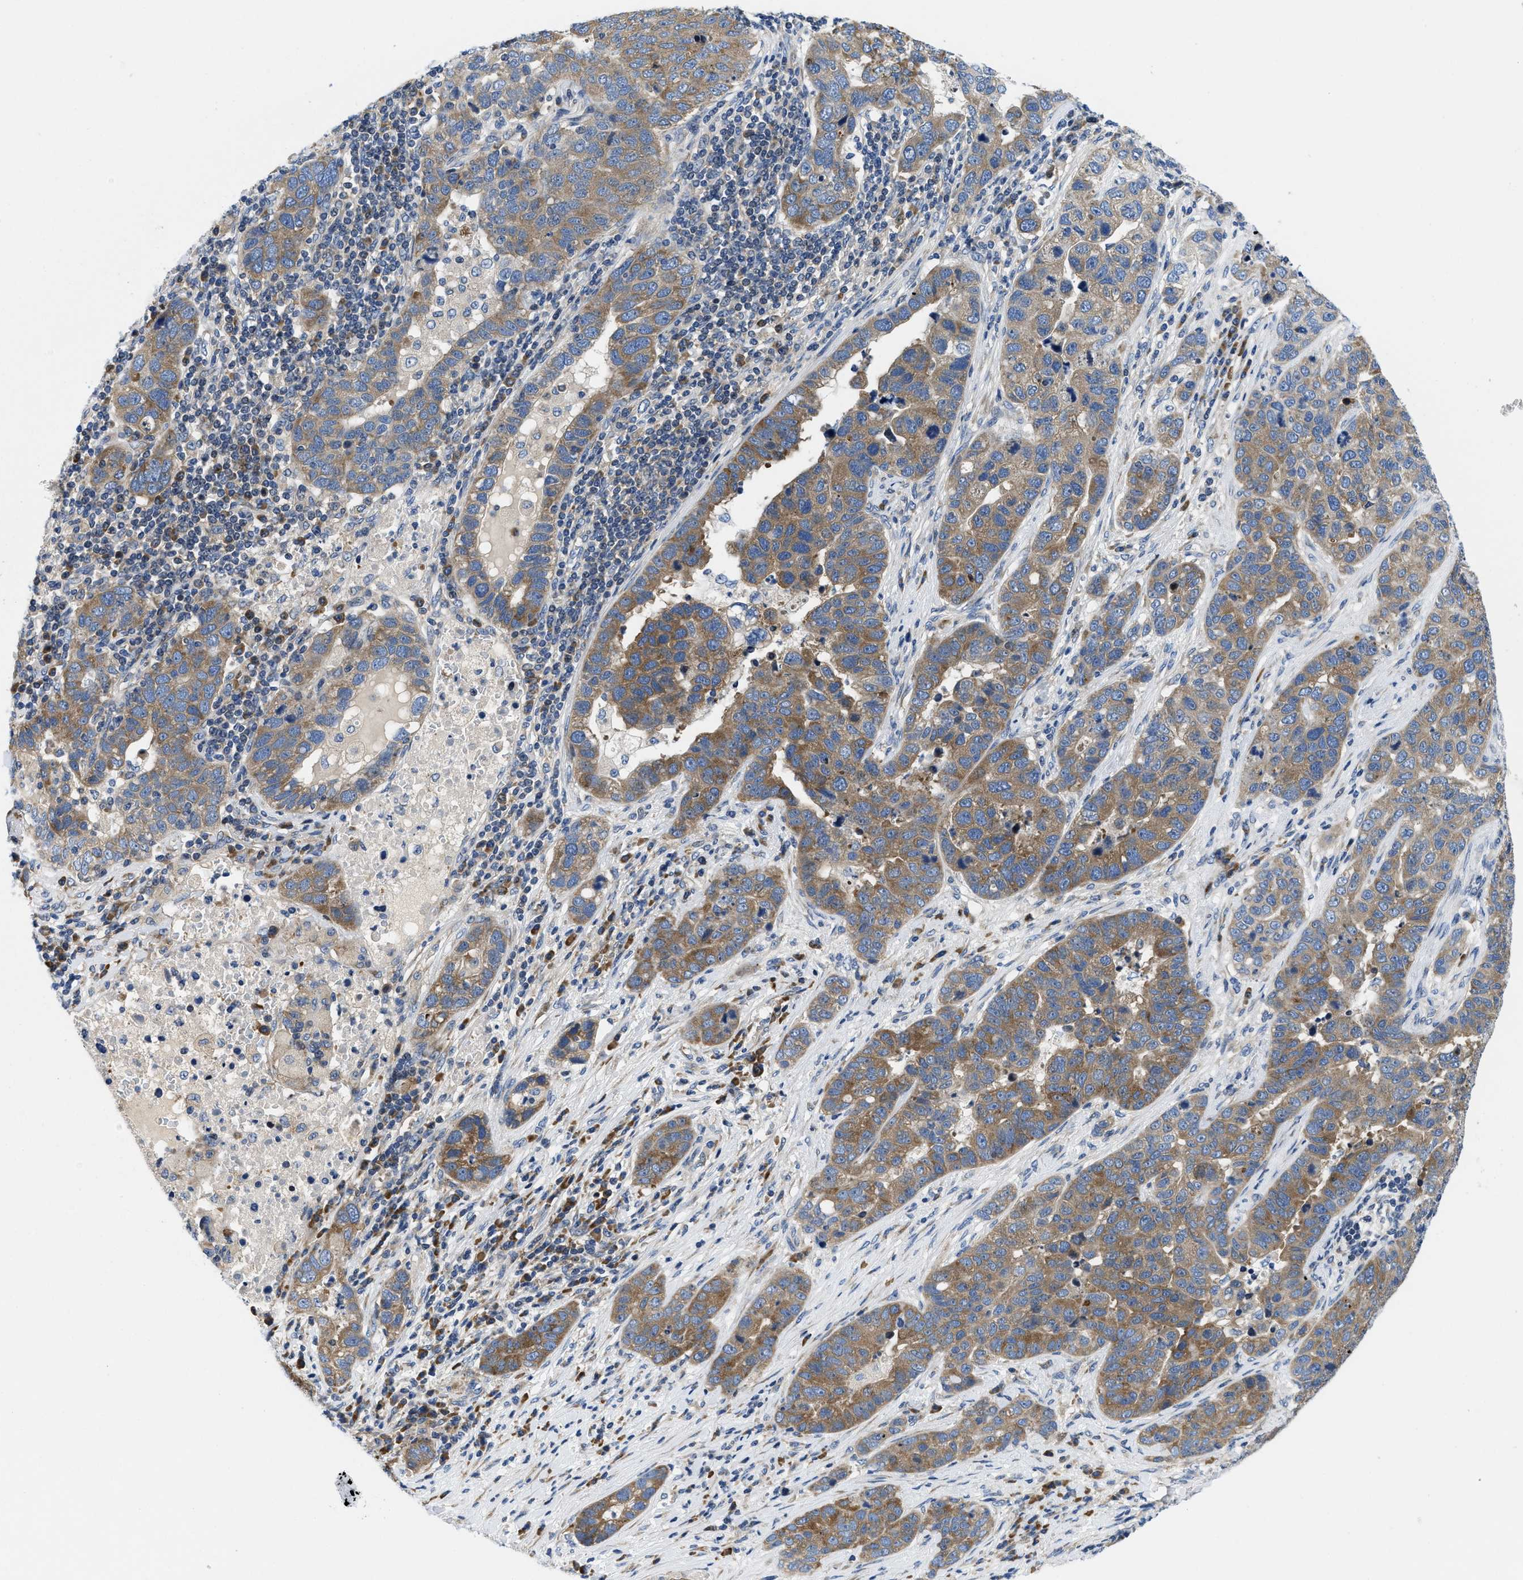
{"staining": {"intensity": "moderate", "quantity": ">75%", "location": "cytoplasmic/membranous"}, "tissue": "pancreatic cancer", "cell_type": "Tumor cells", "image_type": "cancer", "snomed": [{"axis": "morphology", "description": "Adenocarcinoma, NOS"}, {"axis": "topography", "description": "Pancreas"}], "caption": "The micrograph demonstrates staining of pancreatic cancer, revealing moderate cytoplasmic/membranous protein positivity (brown color) within tumor cells.", "gene": "IKBKE", "patient": {"sex": "female", "age": 61}}